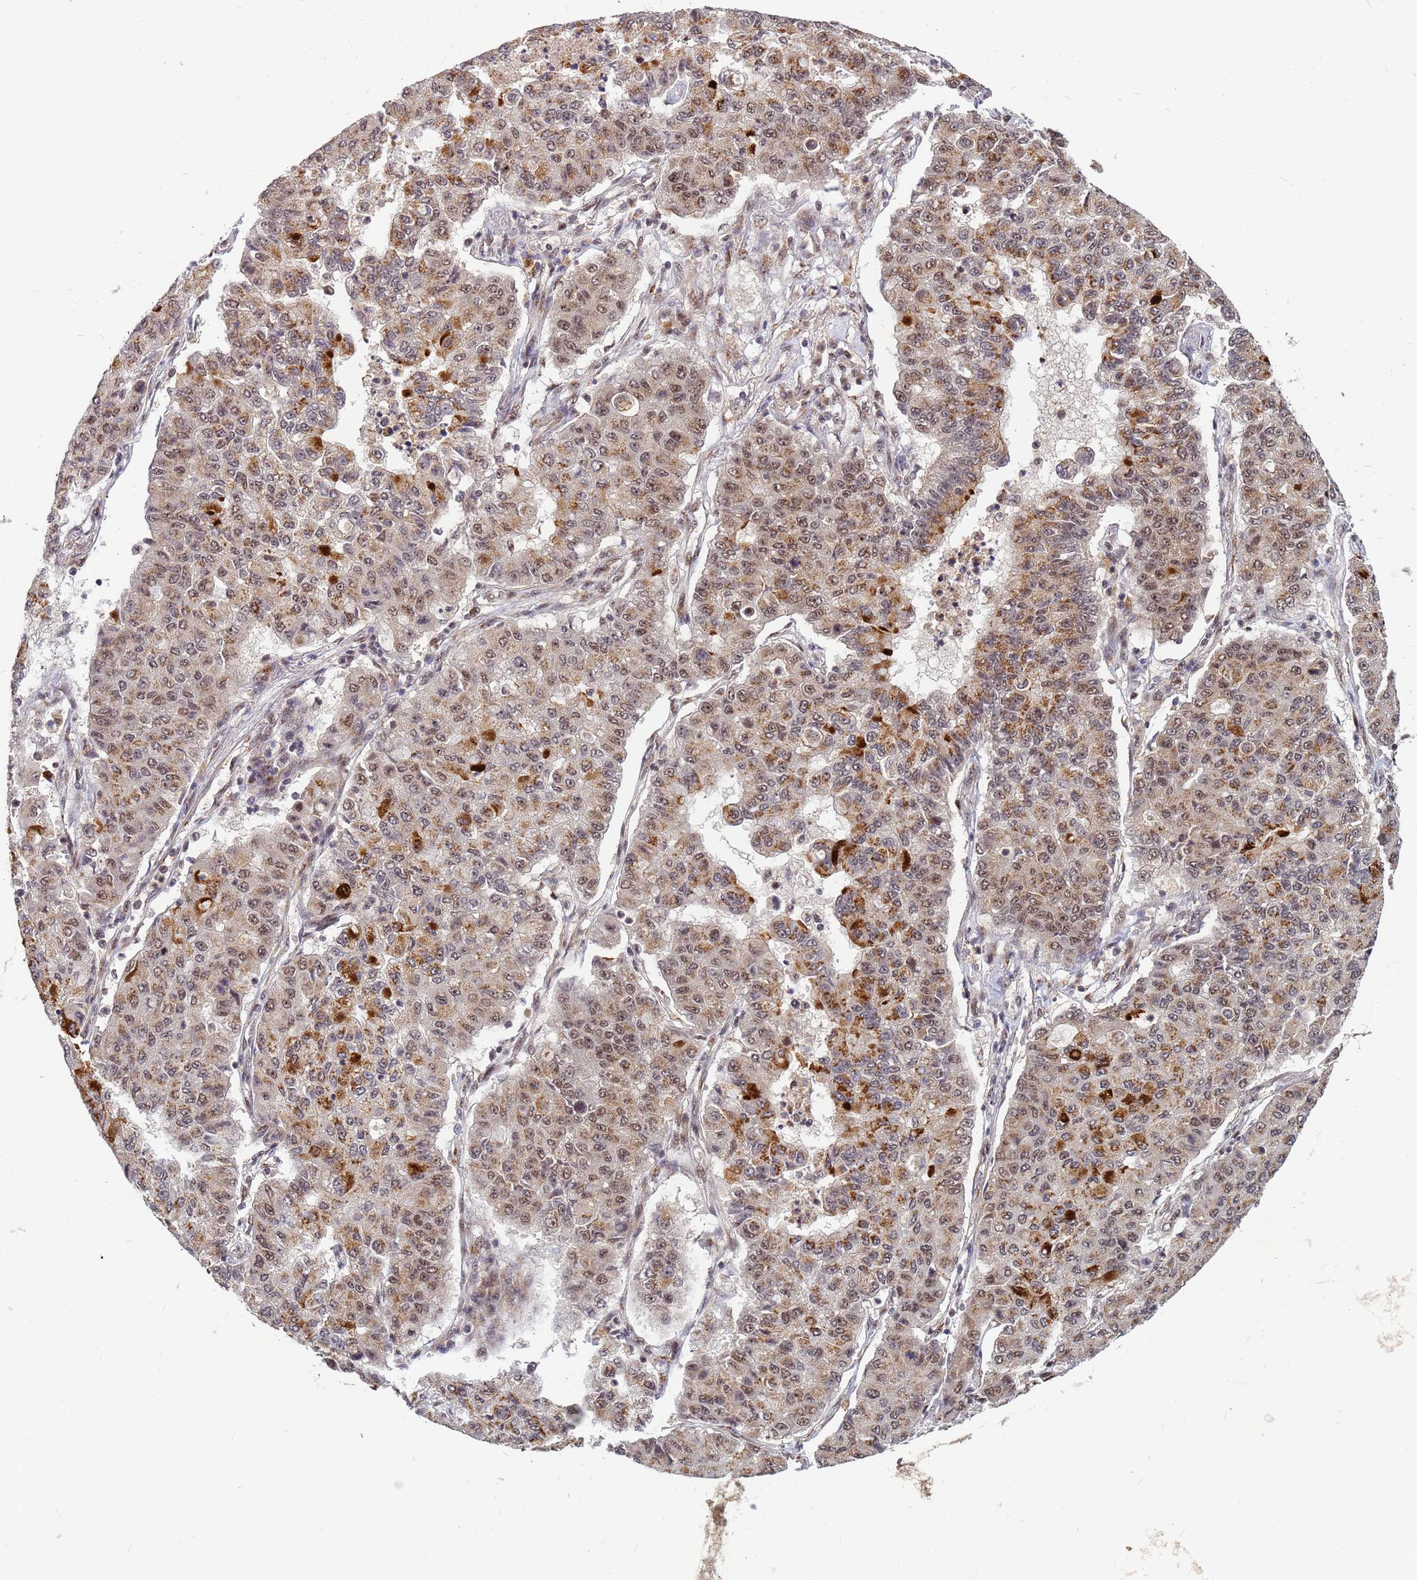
{"staining": {"intensity": "moderate", "quantity": ">75%", "location": "cytoplasmic/membranous,nuclear"}, "tissue": "lung cancer", "cell_type": "Tumor cells", "image_type": "cancer", "snomed": [{"axis": "morphology", "description": "Squamous cell carcinoma, NOS"}, {"axis": "topography", "description": "Lung"}], "caption": "IHC (DAB) staining of lung squamous cell carcinoma exhibits moderate cytoplasmic/membranous and nuclear protein positivity in about >75% of tumor cells.", "gene": "NCBP2", "patient": {"sex": "male", "age": 74}}